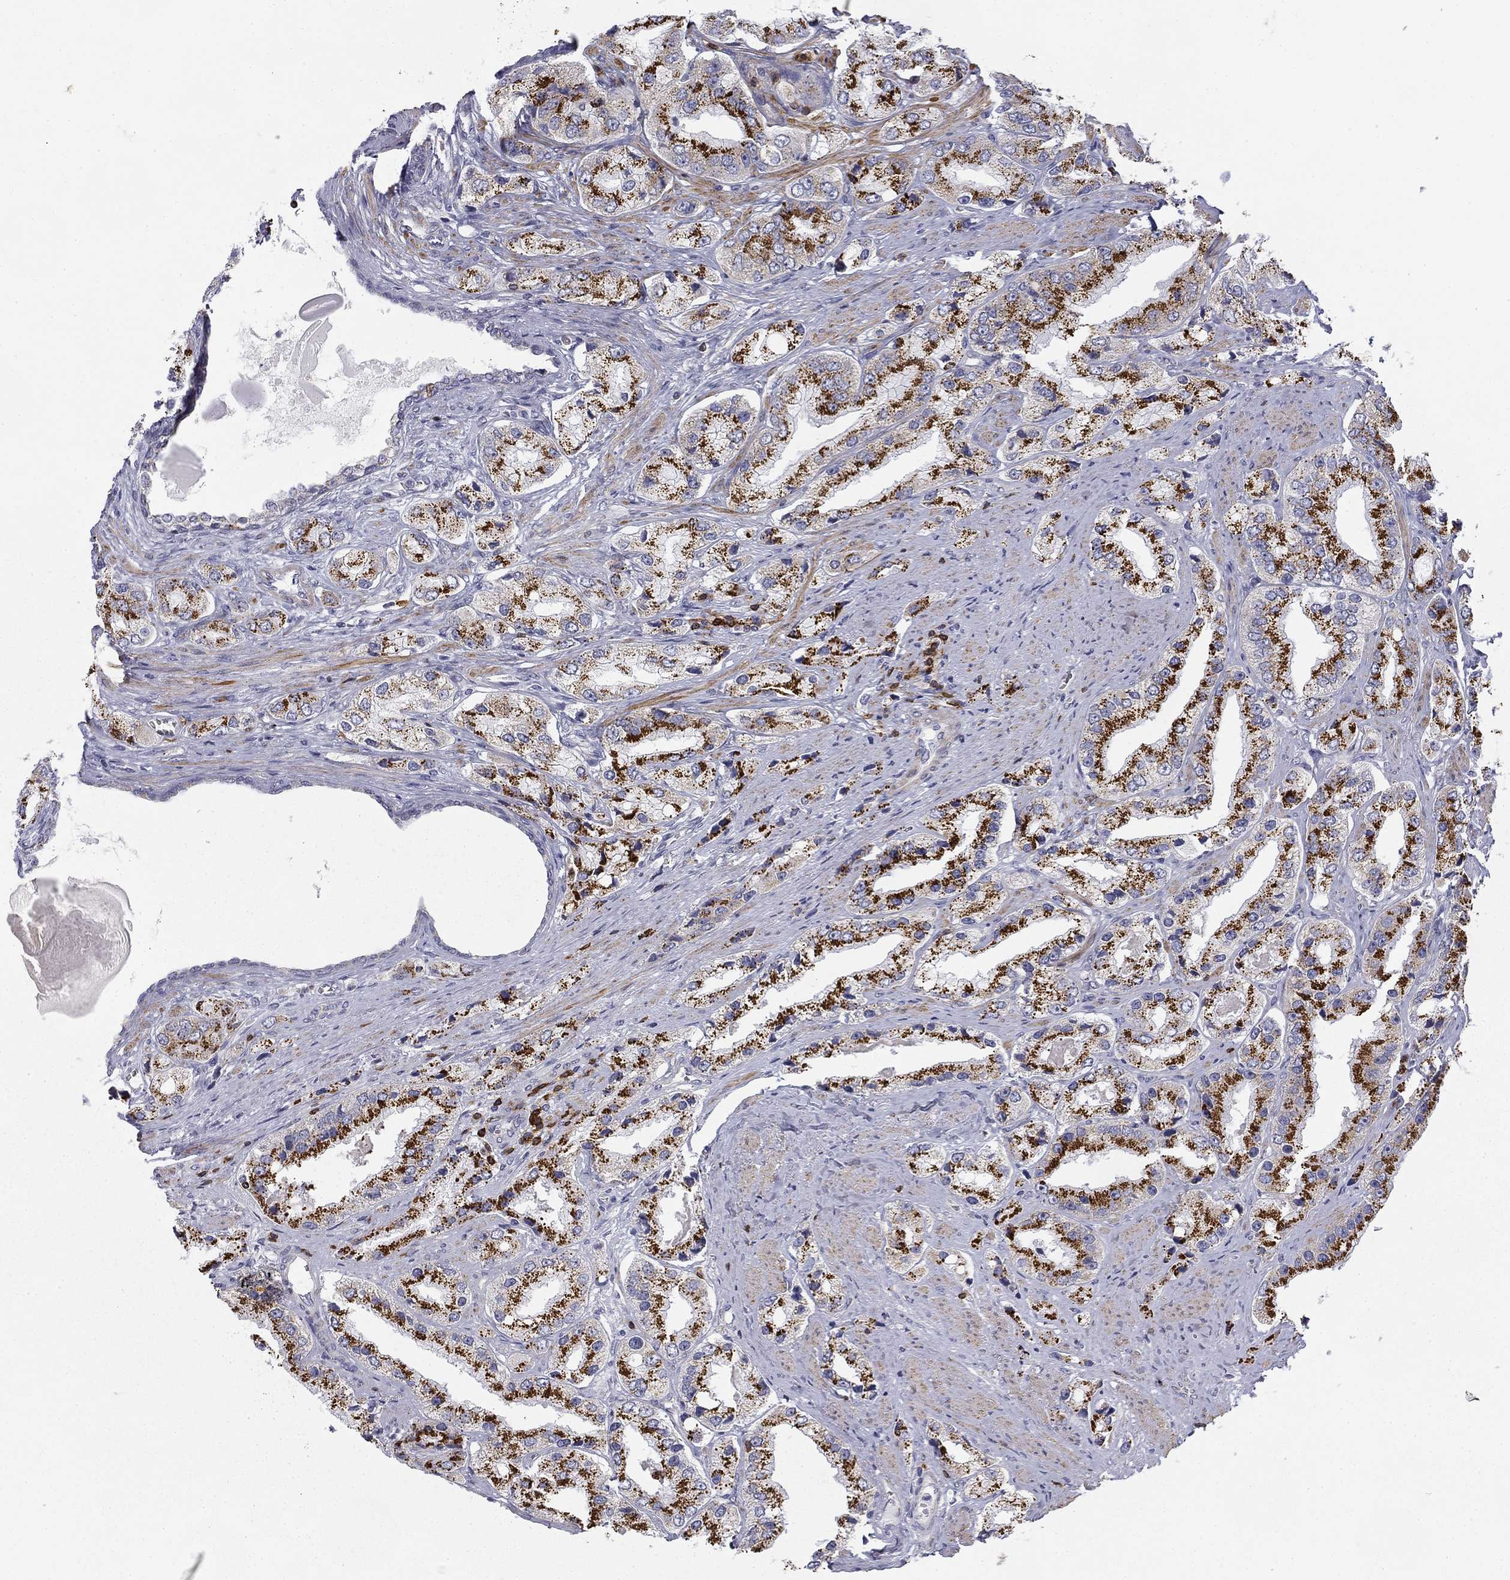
{"staining": {"intensity": "strong", "quantity": "25%-75%", "location": "cytoplasmic/membranous"}, "tissue": "prostate cancer", "cell_type": "Tumor cells", "image_type": "cancer", "snomed": [{"axis": "morphology", "description": "Adenocarcinoma, Low grade"}, {"axis": "topography", "description": "Prostate"}], "caption": "The histopathology image reveals immunohistochemical staining of prostate cancer. There is strong cytoplasmic/membranous staining is identified in approximately 25%-75% of tumor cells. Nuclei are stained in blue.", "gene": "TRAT1", "patient": {"sex": "male", "age": 69}}